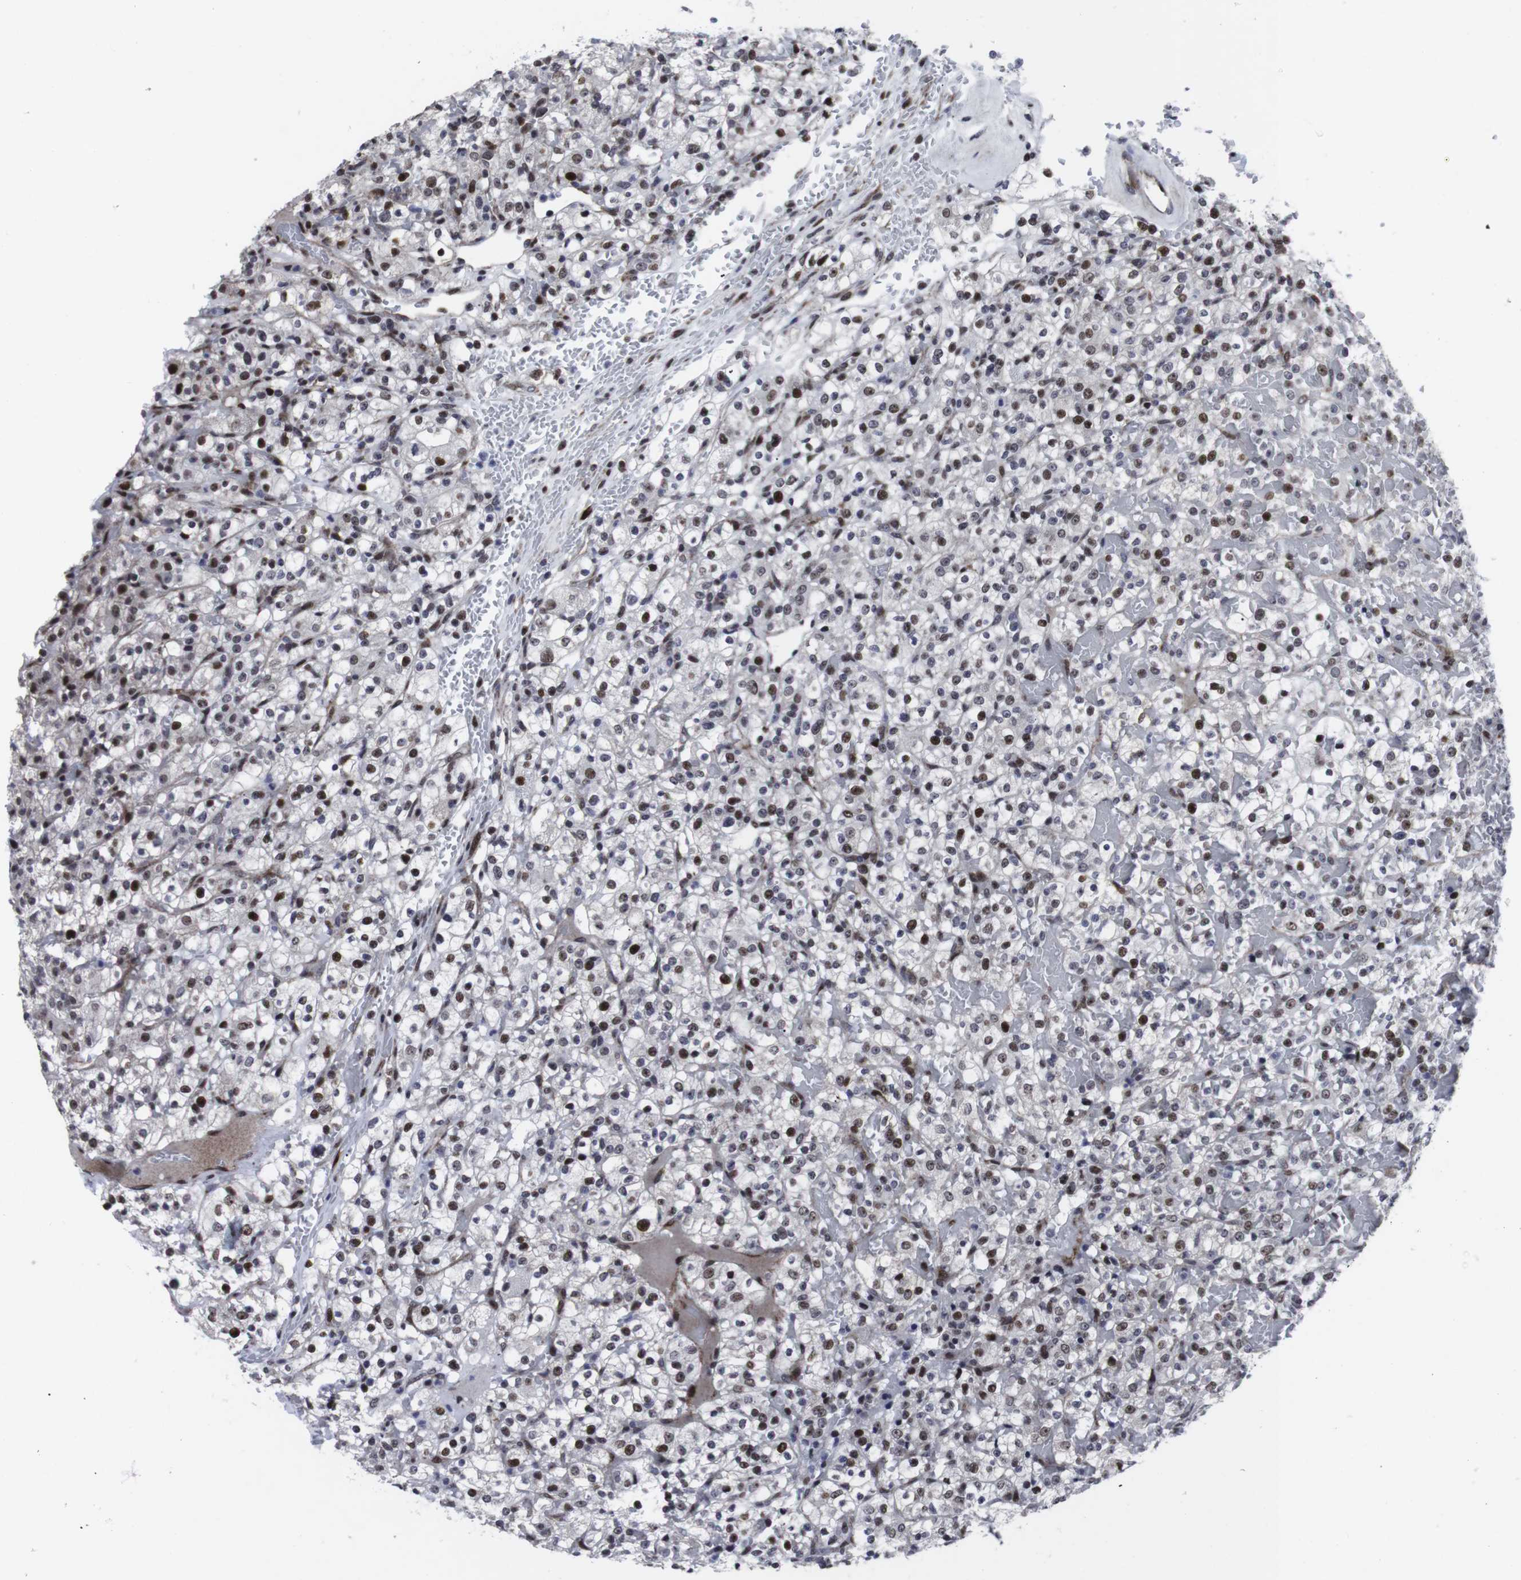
{"staining": {"intensity": "strong", "quantity": "25%-75%", "location": "nuclear"}, "tissue": "renal cancer", "cell_type": "Tumor cells", "image_type": "cancer", "snomed": [{"axis": "morphology", "description": "Normal tissue, NOS"}, {"axis": "morphology", "description": "Adenocarcinoma, NOS"}, {"axis": "topography", "description": "Kidney"}], "caption": "Renal cancer (adenocarcinoma) was stained to show a protein in brown. There is high levels of strong nuclear expression in approximately 25%-75% of tumor cells. (DAB (3,3'-diaminobenzidine) IHC, brown staining for protein, blue staining for nuclei).", "gene": "MLH1", "patient": {"sex": "female", "age": 72}}